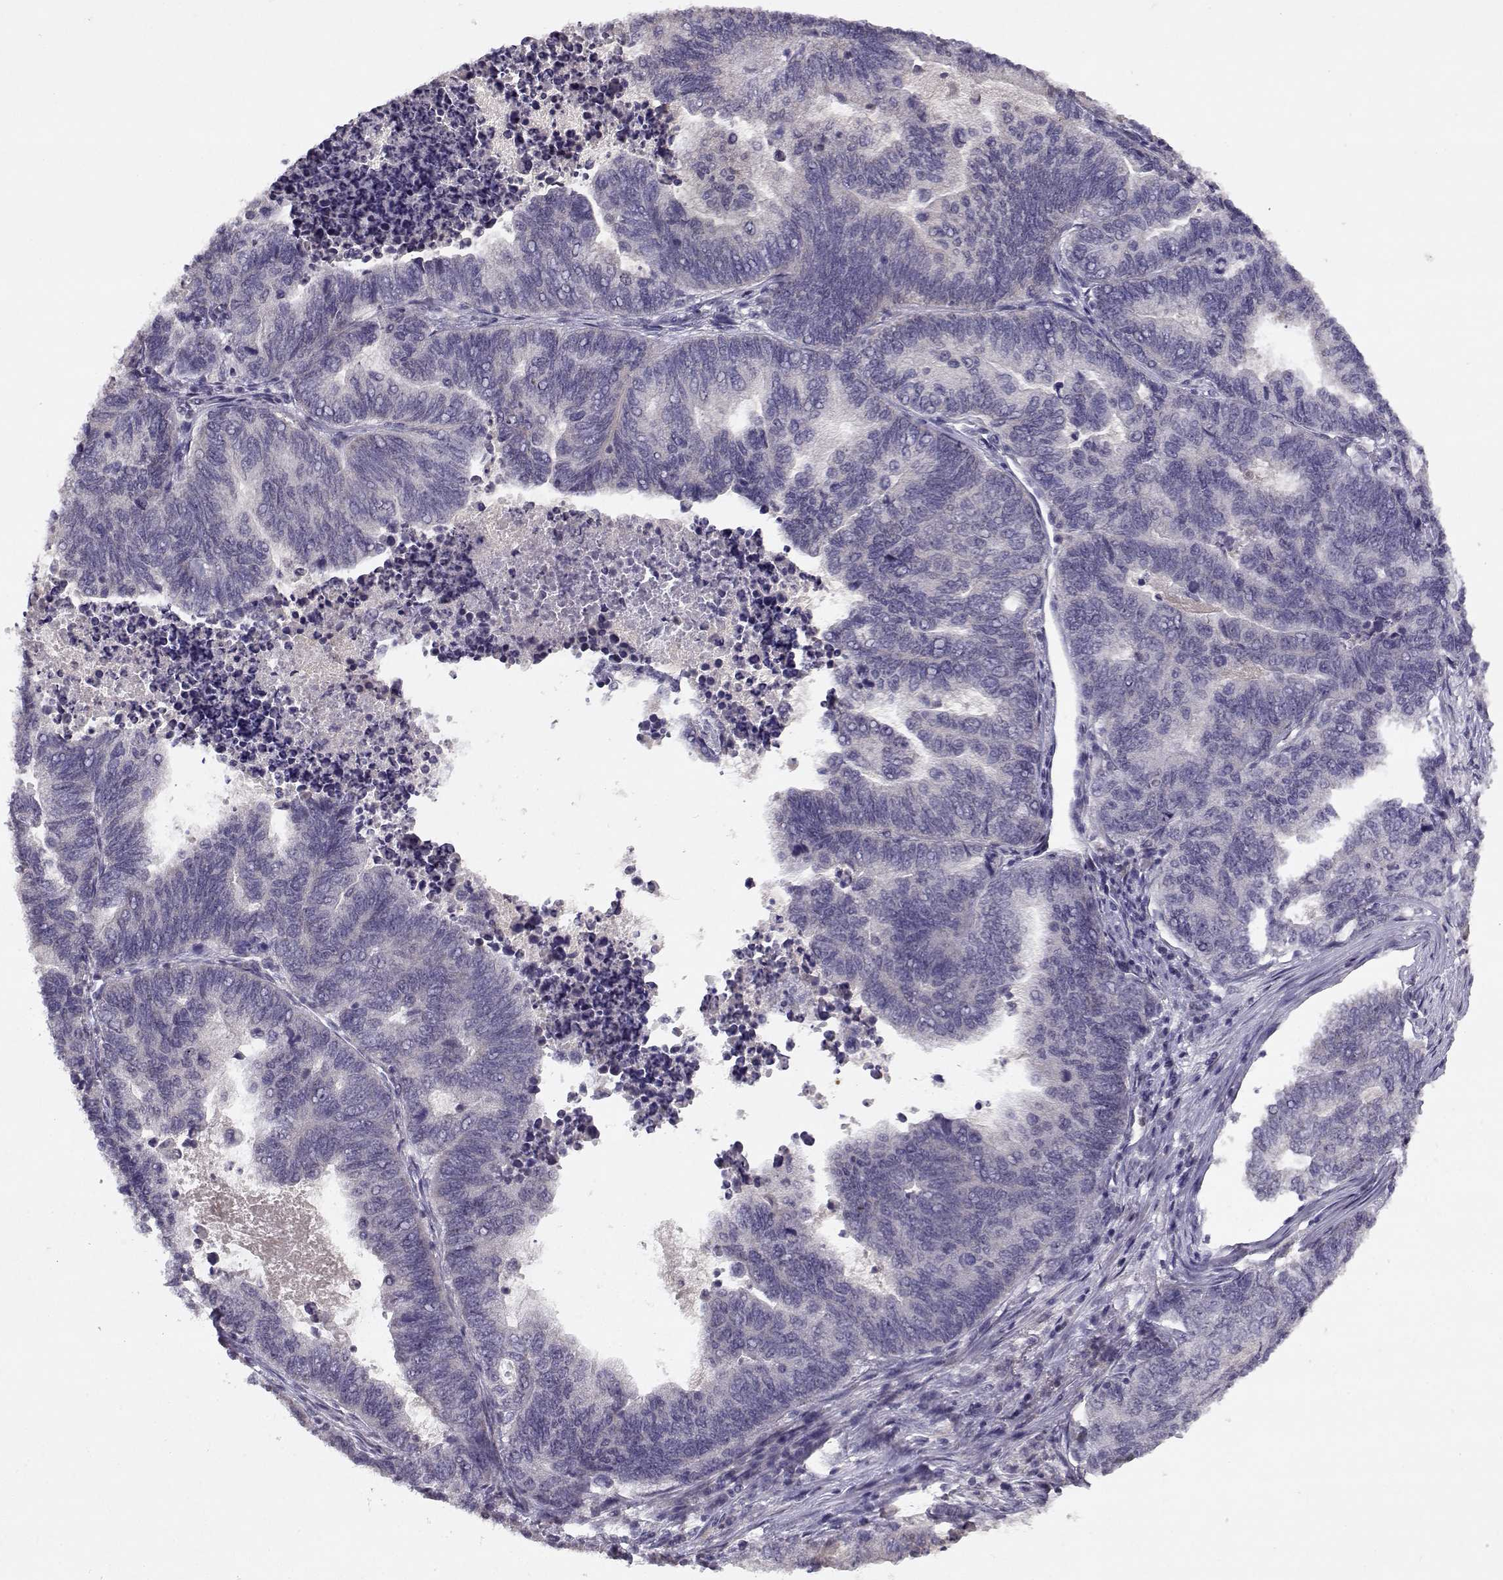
{"staining": {"intensity": "negative", "quantity": "none", "location": "none"}, "tissue": "stomach cancer", "cell_type": "Tumor cells", "image_type": "cancer", "snomed": [{"axis": "morphology", "description": "Adenocarcinoma, NOS"}, {"axis": "topography", "description": "Stomach, upper"}], "caption": "Tumor cells show no significant positivity in stomach adenocarcinoma. (DAB (3,3'-diaminobenzidine) immunohistochemistry (IHC) visualized using brightfield microscopy, high magnification).", "gene": "BMX", "patient": {"sex": "female", "age": 67}}